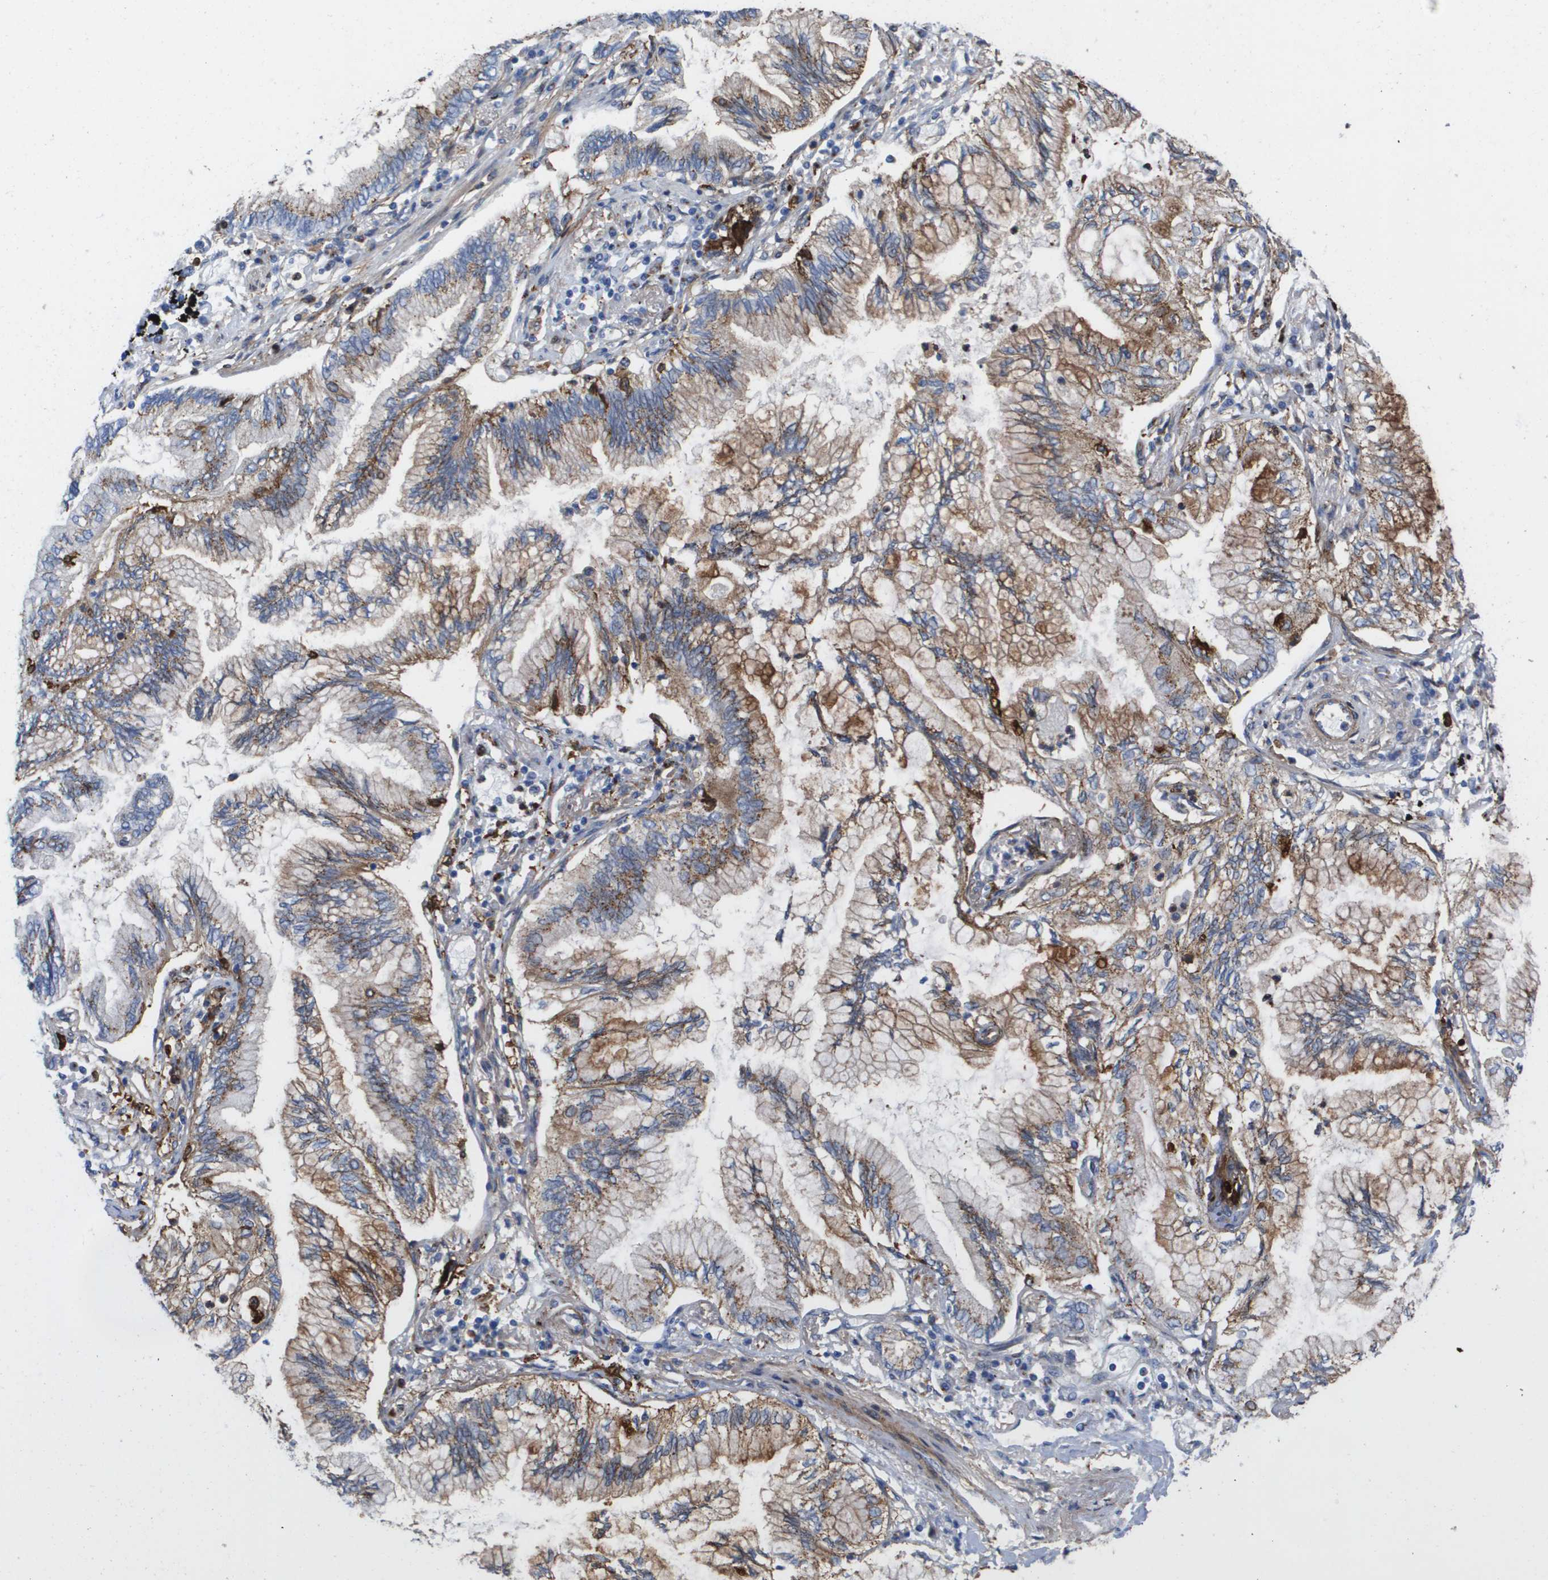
{"staining": {"intensity": "moderate", "quantity": ">75%", "location": "cytoplasmic/membranous"}, "tissue": "lung cancer", "cell_type": "Tumor cells", "image_type": "cancer", "snomed": [{"axis": "morphology", "description": "Normal tissue, NOS"}, {"axis": "morphology", "description": "Adenocarcinoma, NOS"}, {"axis": "topography", "description": "Bronchus"}, {"axis": "topography", "description": "Lung"}], "caption": "Adenocarcinoma (lung) stained for a protein reveals moderate cytoplasmic/membranous positivity in tumor cells.", "gene": "SLC37A2", "patient": {"sex": "female", "age": 70}}